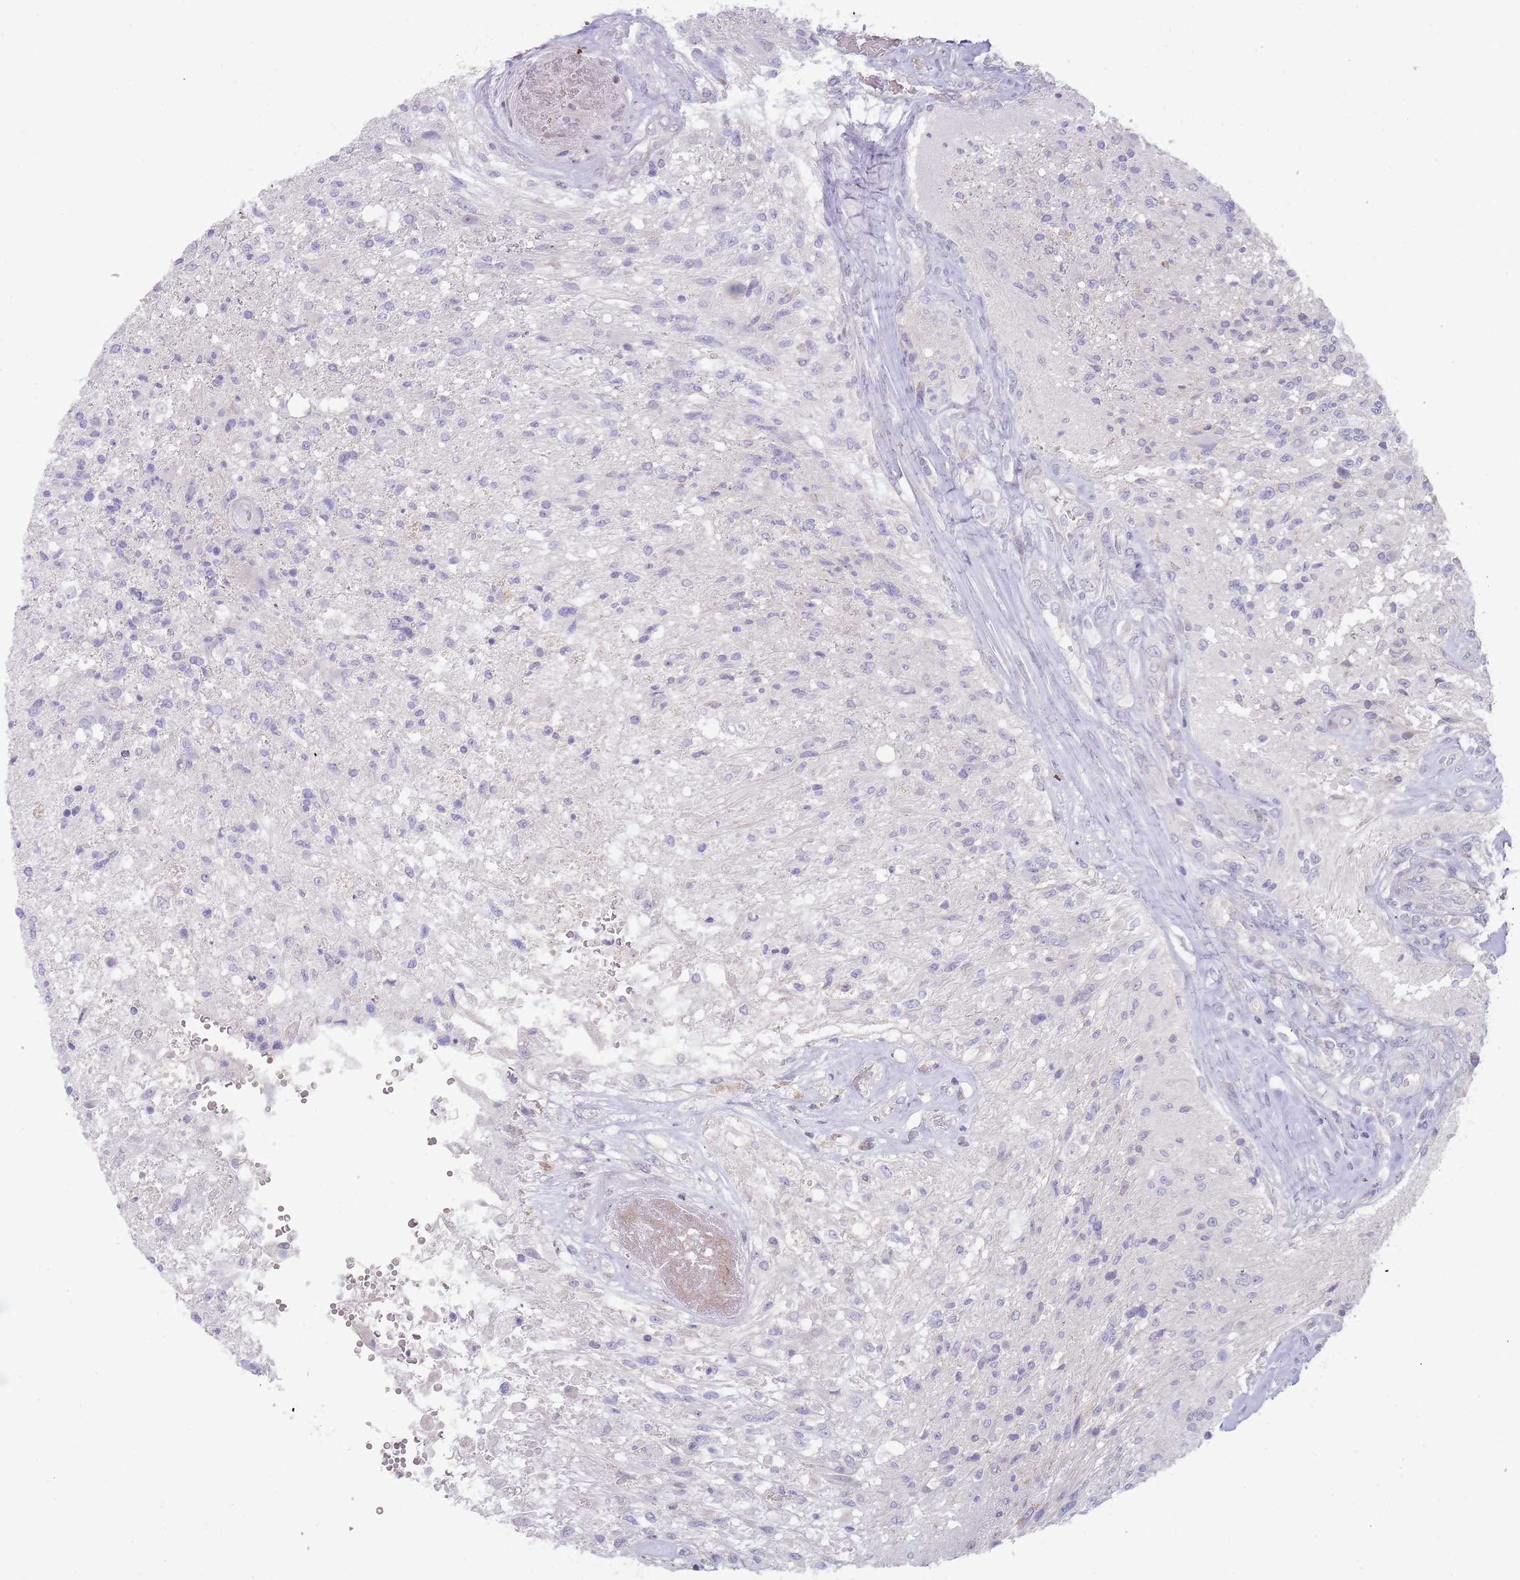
{"staining": {"intensity": "negative", "quantity": "none", "location": "none"}, "tissue": "glioma", "cell_type": "Tumor cells", "image_type": "cancer", "snomed": [{"axis": "morphology", "description": "Glioma, malignant, High grade"}, {"axis": "topography", "description": "Brain"}], "caption": "Histopathology image shows no significant protein expression in tumor cells of glioma.", "gene": "PRAC1", "patient": {"sex": "male", "age": 56}}